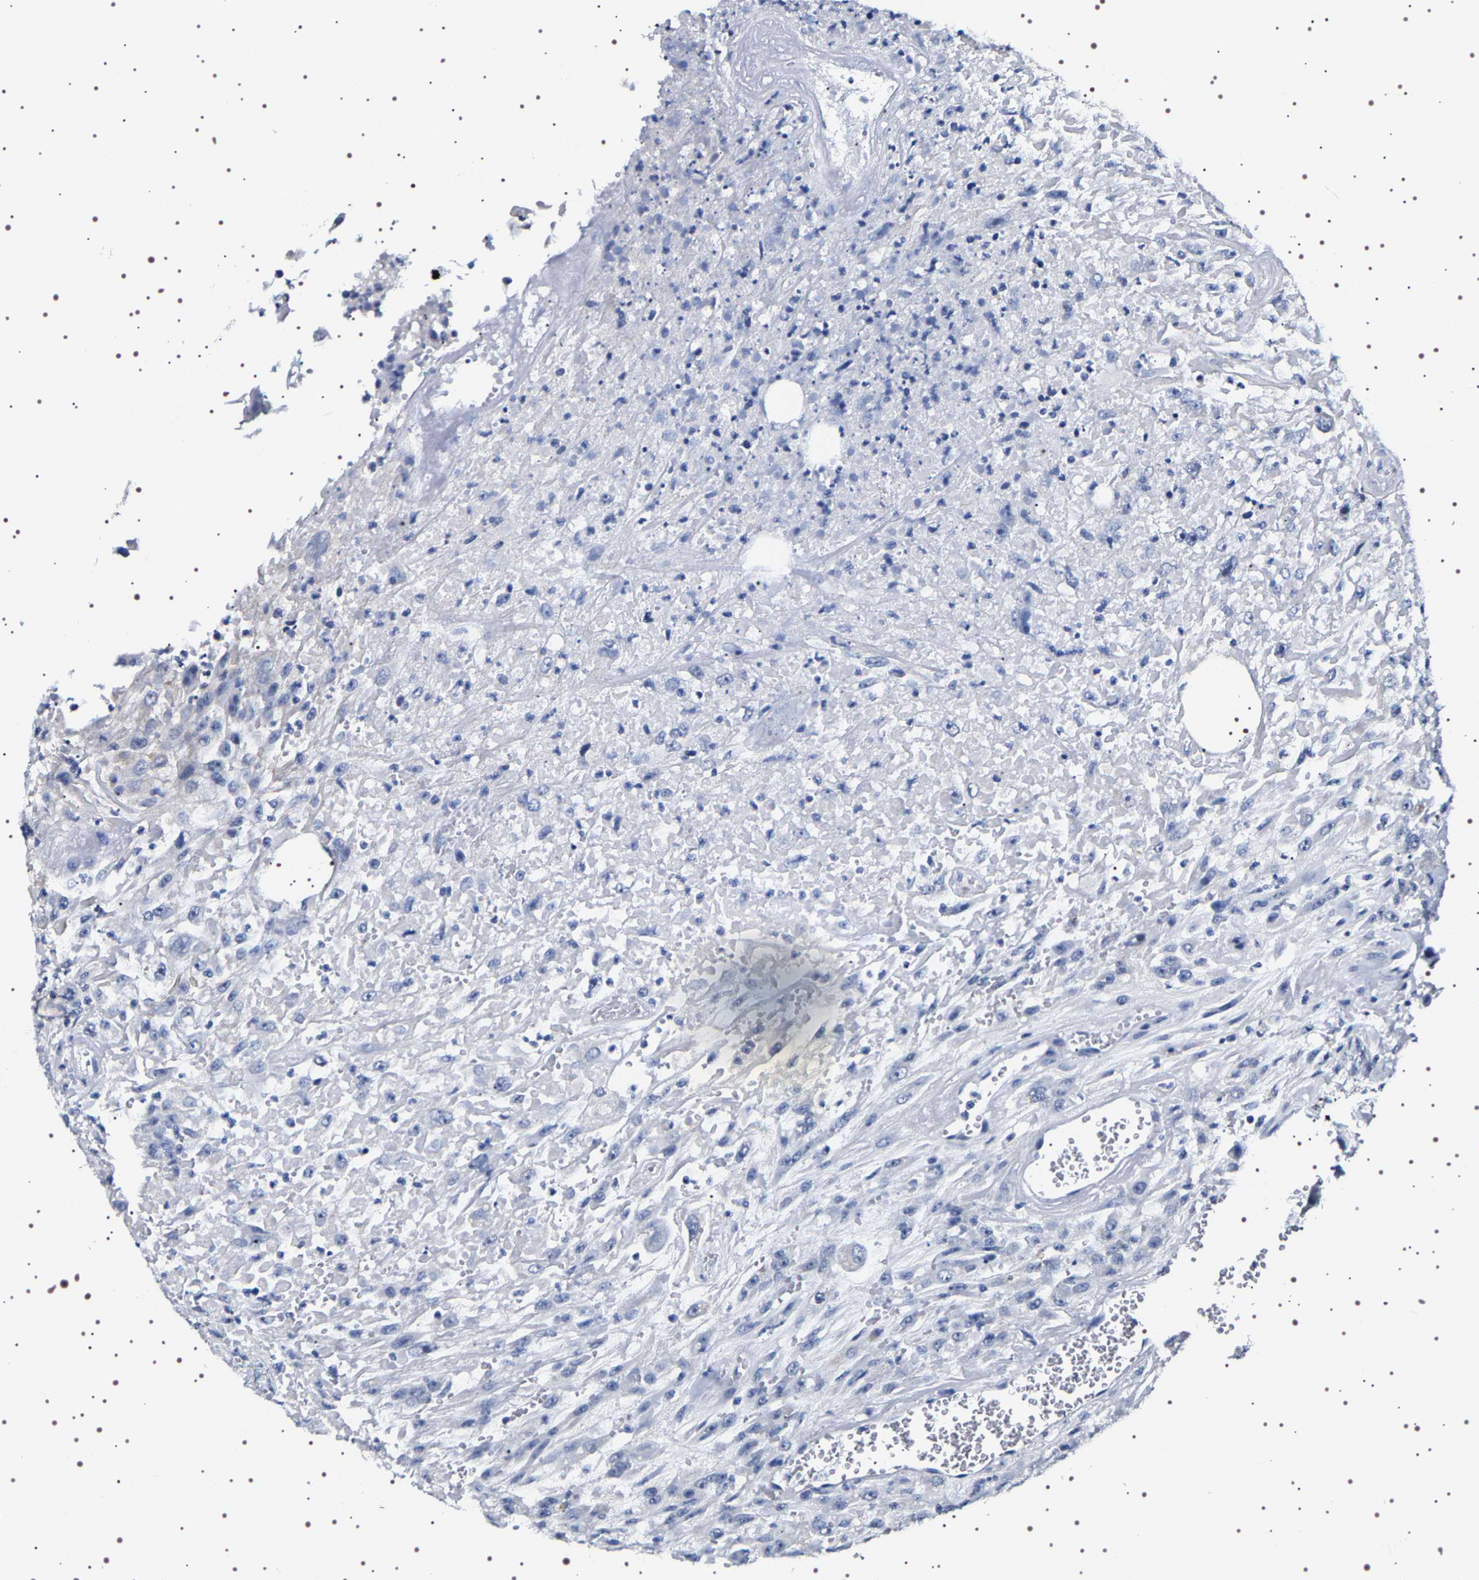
{"staining": {"intensity": "negative", "quantity": "none", "location": "none"}, "tissue": "urothelial cancer", "cell_type": "Tumor cells", "image_type": "cancer", "snomed": [{"axis": "morphology", "description": "Urothelial carcinoma, High grade"}, {"axis": "topography", "description": "Urinary bladder"}], "caption": "This micrograph is of urothelial cancer stained with IHC to label a protein in brown with the nuclei are counter-stained blue. There is no positivity in tumor cells.", "gene": "UBQLN3", "patient": {"sex": "male", "age": 46}}